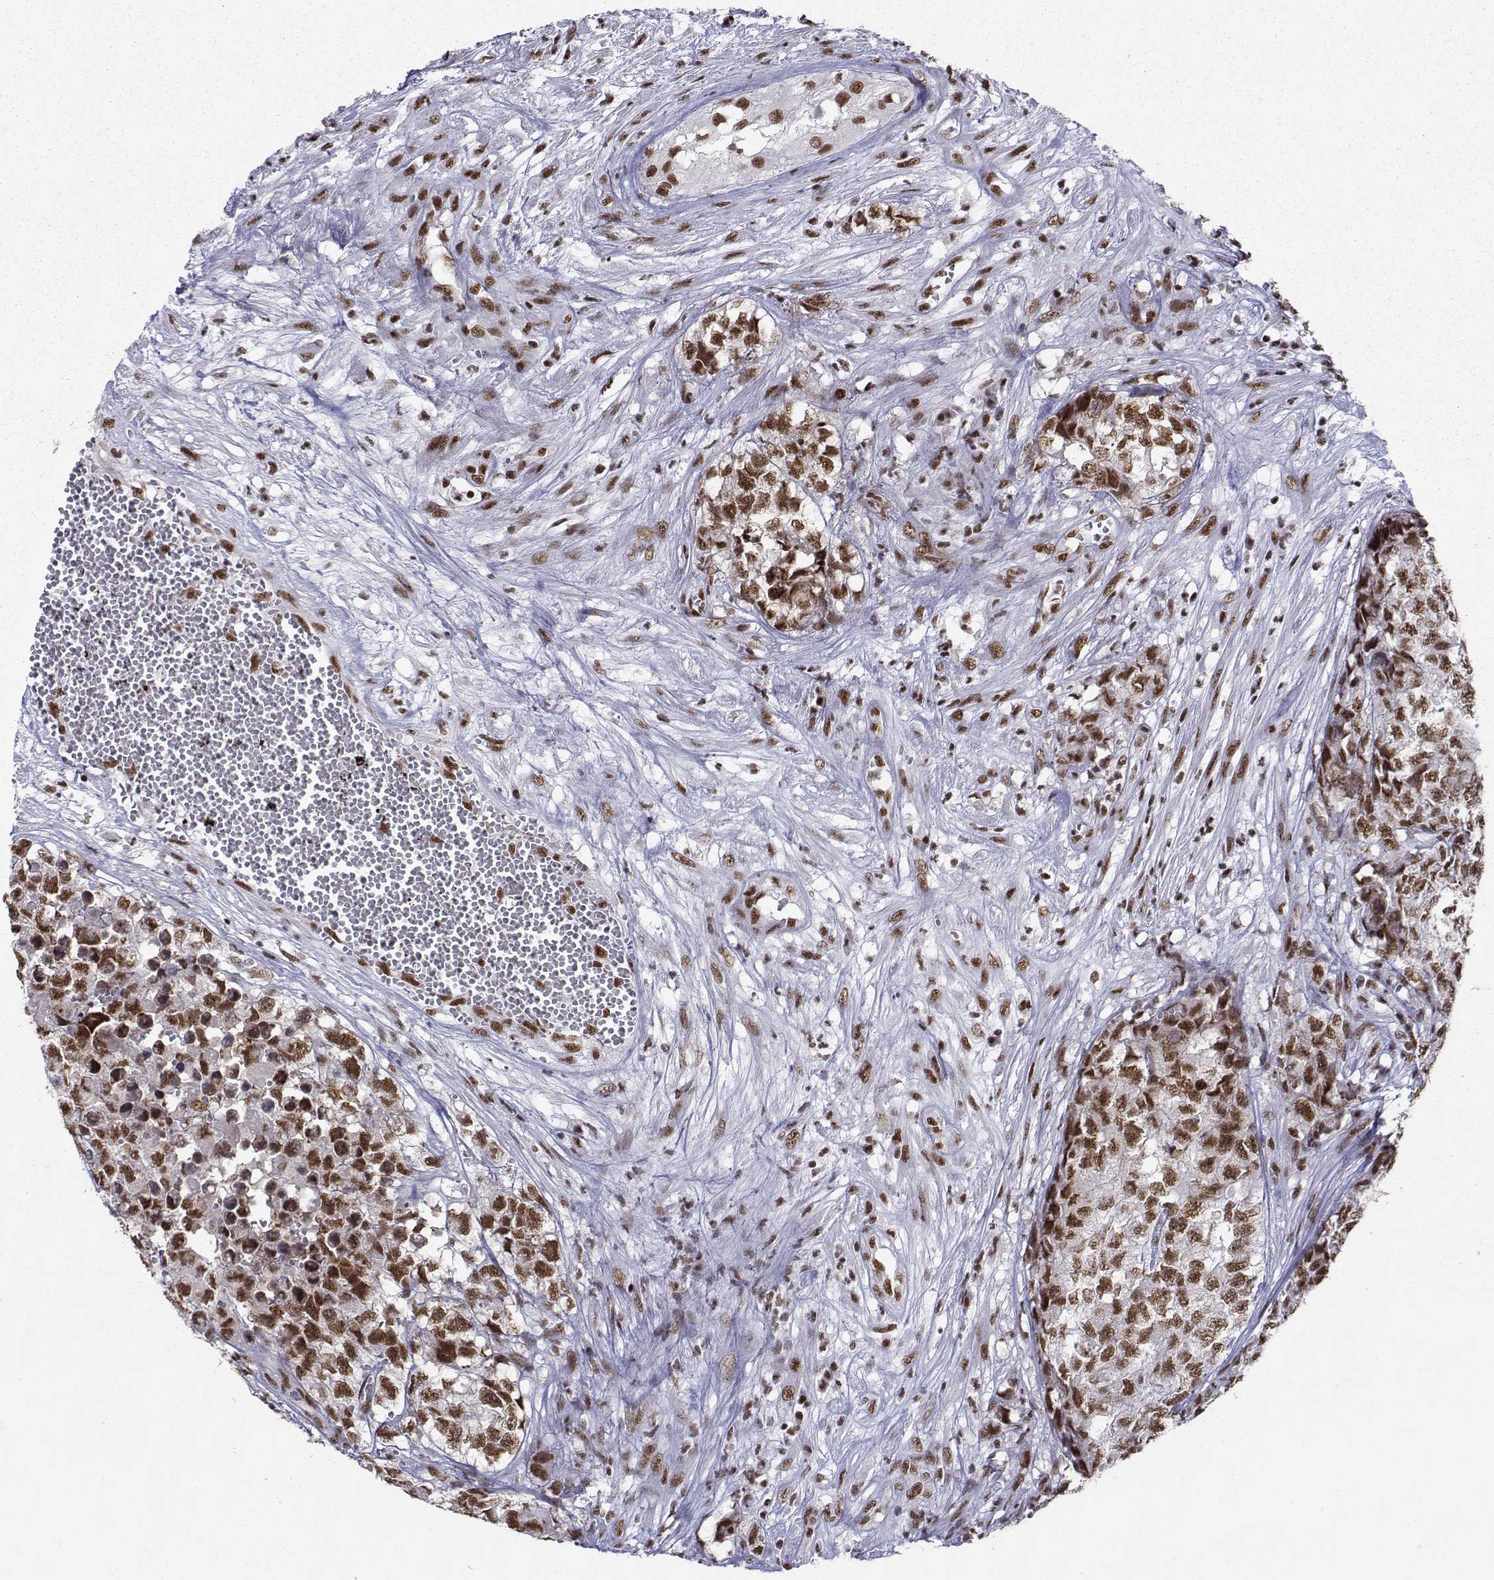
{"staining": {"intensity": "moderate", "quantity": ">75%", "location": "nuclear"}, "tissue": "testis cancer", "cell_type": "Tumor cells", "image_type": "cancer", "snomed": [{"axis": "morphology", "description": "Seminoma, NOS"}, {"axis": "morphology", "description": "Carcinoma, Embryonal, NOS"}, {"axis": "topography", "description": "Testis"}], "caption": "Protein staining shows moderate nuclear expression in approximately >75% of tumor cells in testis seminoma.", "gene": "SNRPB2", "patient": {"sex": "male", "age": 22}}